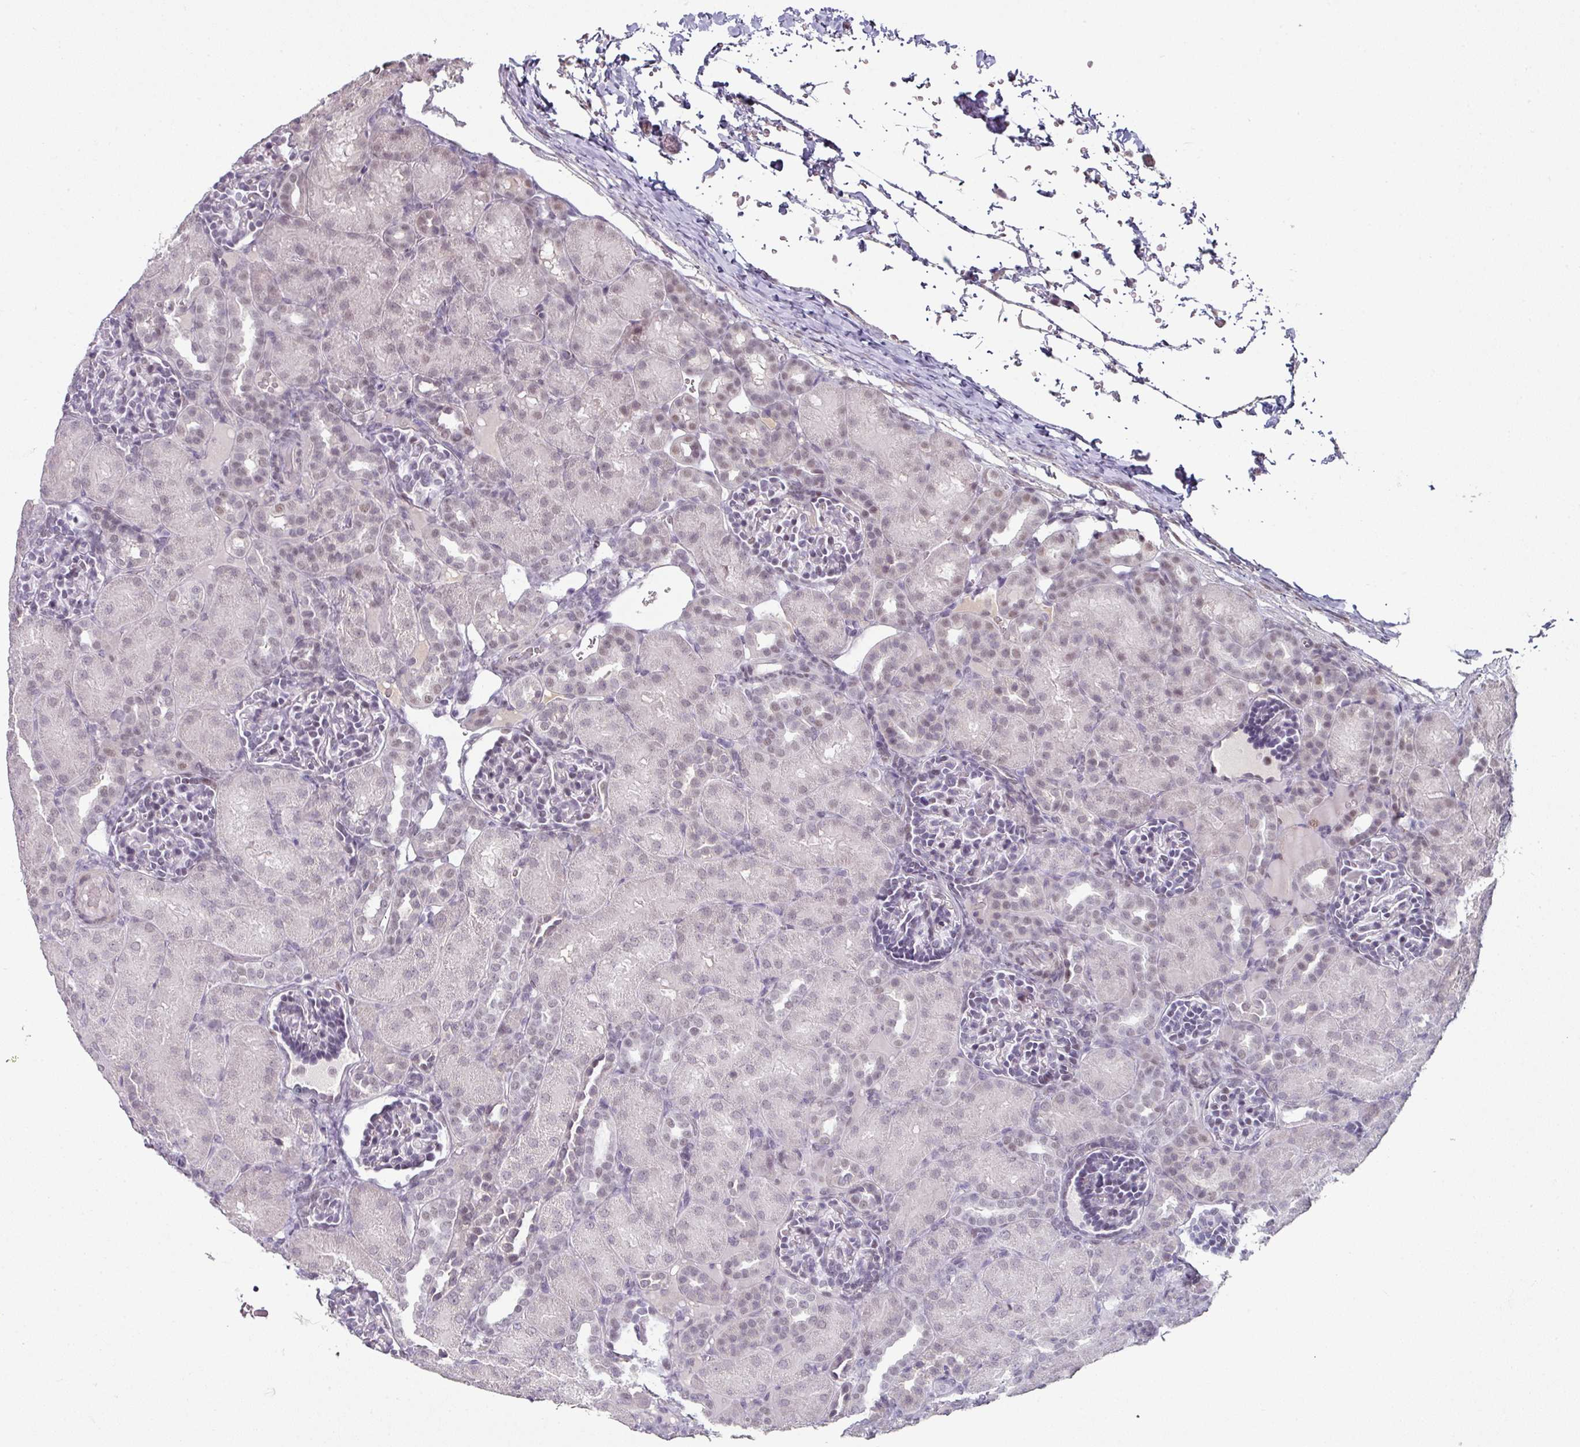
{"staining": {"intensity": "negative", "quantity": "none", "location": "none"}, "tissue": "kidney", "cell_type": "Cells in glomeruli", "image_type": "normal", "snomed": [{"axis": "morphology", "description": "Normal tissue, NOS"}, {"axis": "topography", "description": "Kidney"}], "caption": "IHC micrograph of normal kidney: kidney stained with DAB (3,3'-diaminobenzidine) demonstrates no significant protein staining in cells in glomeruli. The staining is performed using DAB (3,3'-diaminobenzidine) brown chromogen with nuclei counter-stained in using hematoxylin.", "gene": "ELK1", "patient": {"sex": "male", "age": 1}}